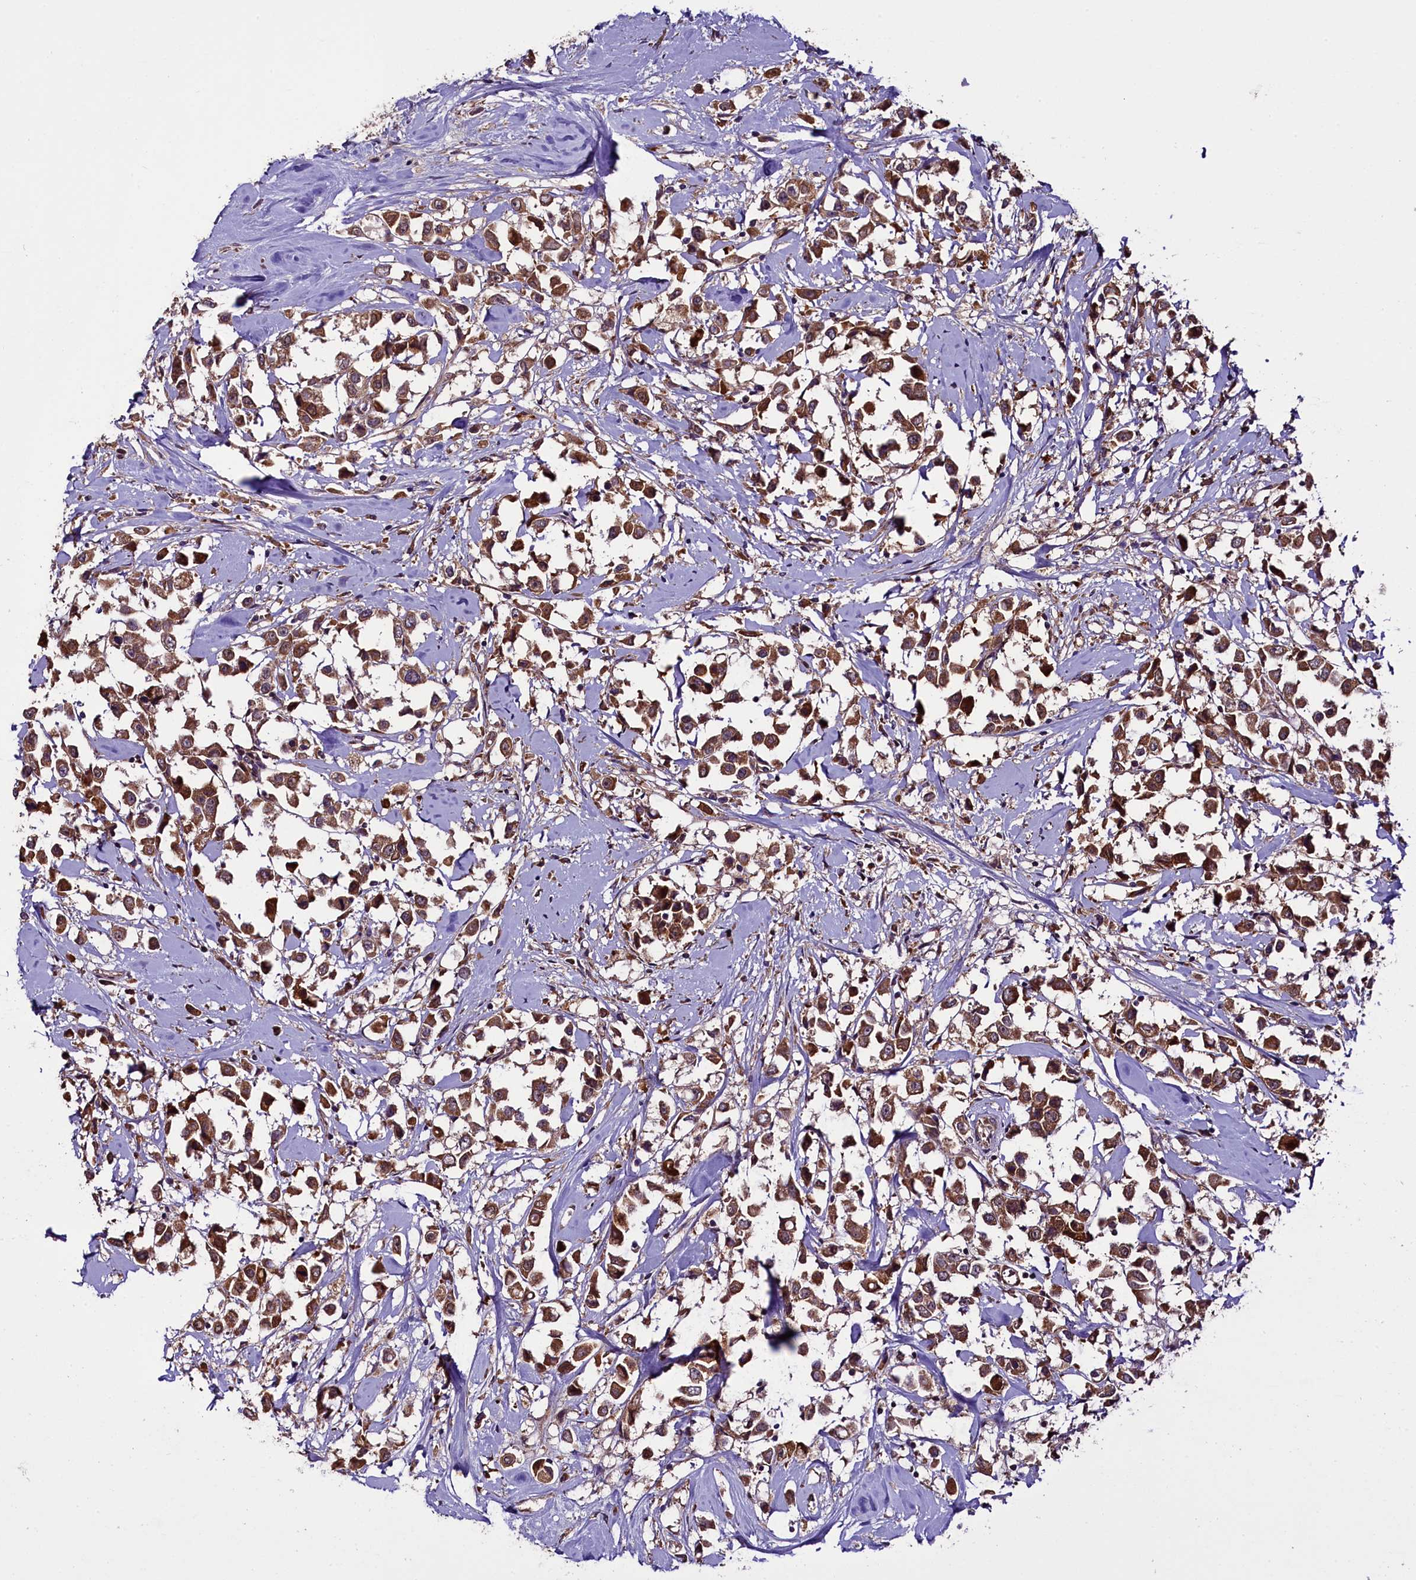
{"staining": {"intensity": "moderate", "quantity": ">75%", "location": "cytoplasmic/membranous"}, "tissue": "breast cancer", "cell_type": "Tumor cells", "image_type": "cancer", "snomed": [{"axis": "morphology", "description": "Duct carcinoma"}, {"axis": "topography", "description": "Breast"}], "caption": "The photomicrograph demonstrates immunohistochemical staining of breast cancer (infiltrating ductal carcinoma). There is moderate cytoplasmic/membranous positivity is seen in about >75% of tumor cells.", "gene": "RPUSD2", "patient": {"sex": "female", "age": 61}}